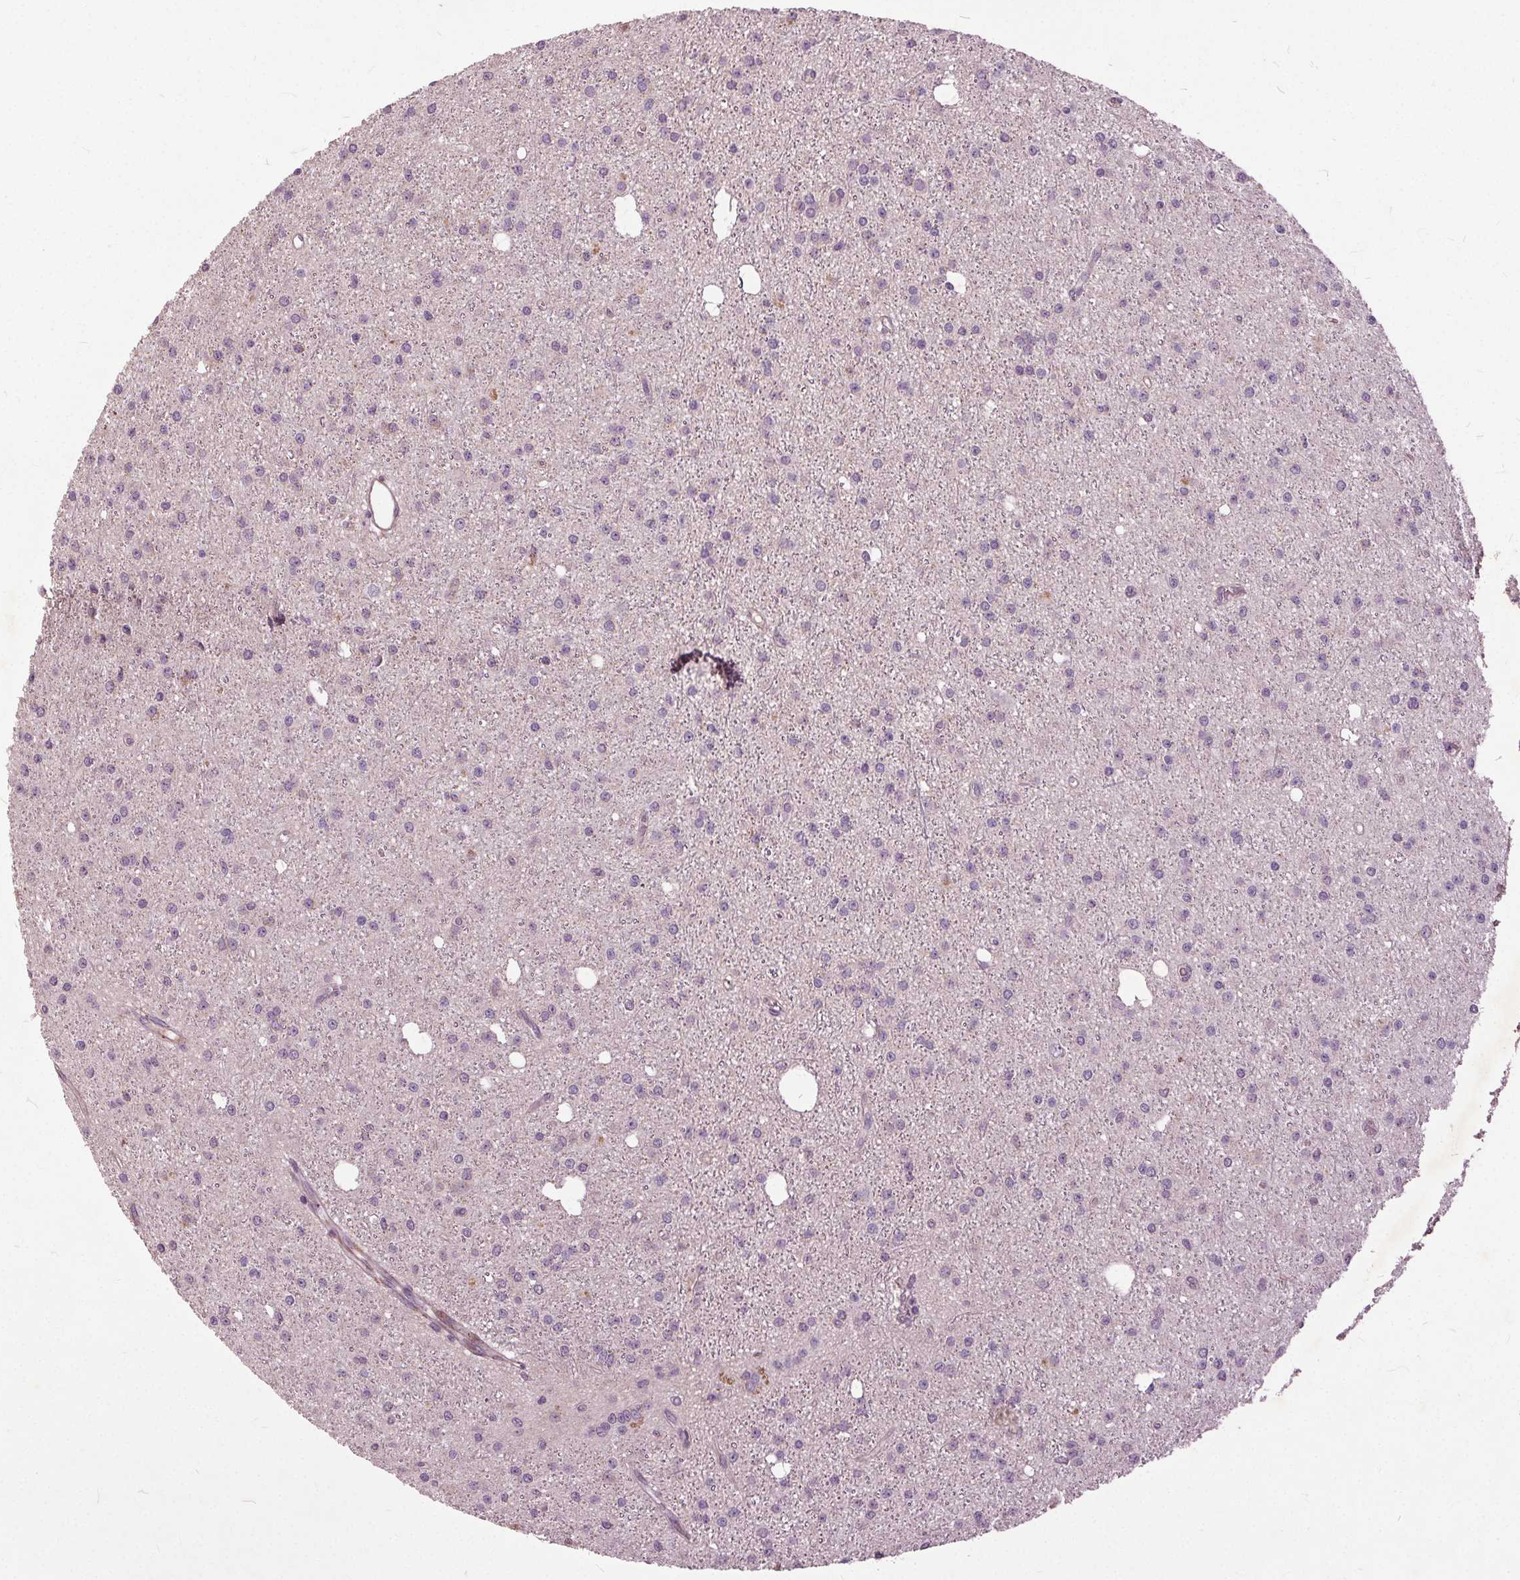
{"staining": {"intensity": "negative", "quantity": "none", "location": "none"}, "tissue": "glioma", "cell_type": "Tumor cells", "image_type": "cancer", "snomed": [{"axis": "morphology", "description": "Glioma, malignant, Low grade"}, {"axis": "topography", "description": "Brain"}], "caption": "DAB (3,3'-diaminobenzidine) immunohistochemical staining of human glioma displays no significant positivity in tumor cells.", "gene": "PDGFD", "patient": {"sex": "male", "age": 27}}